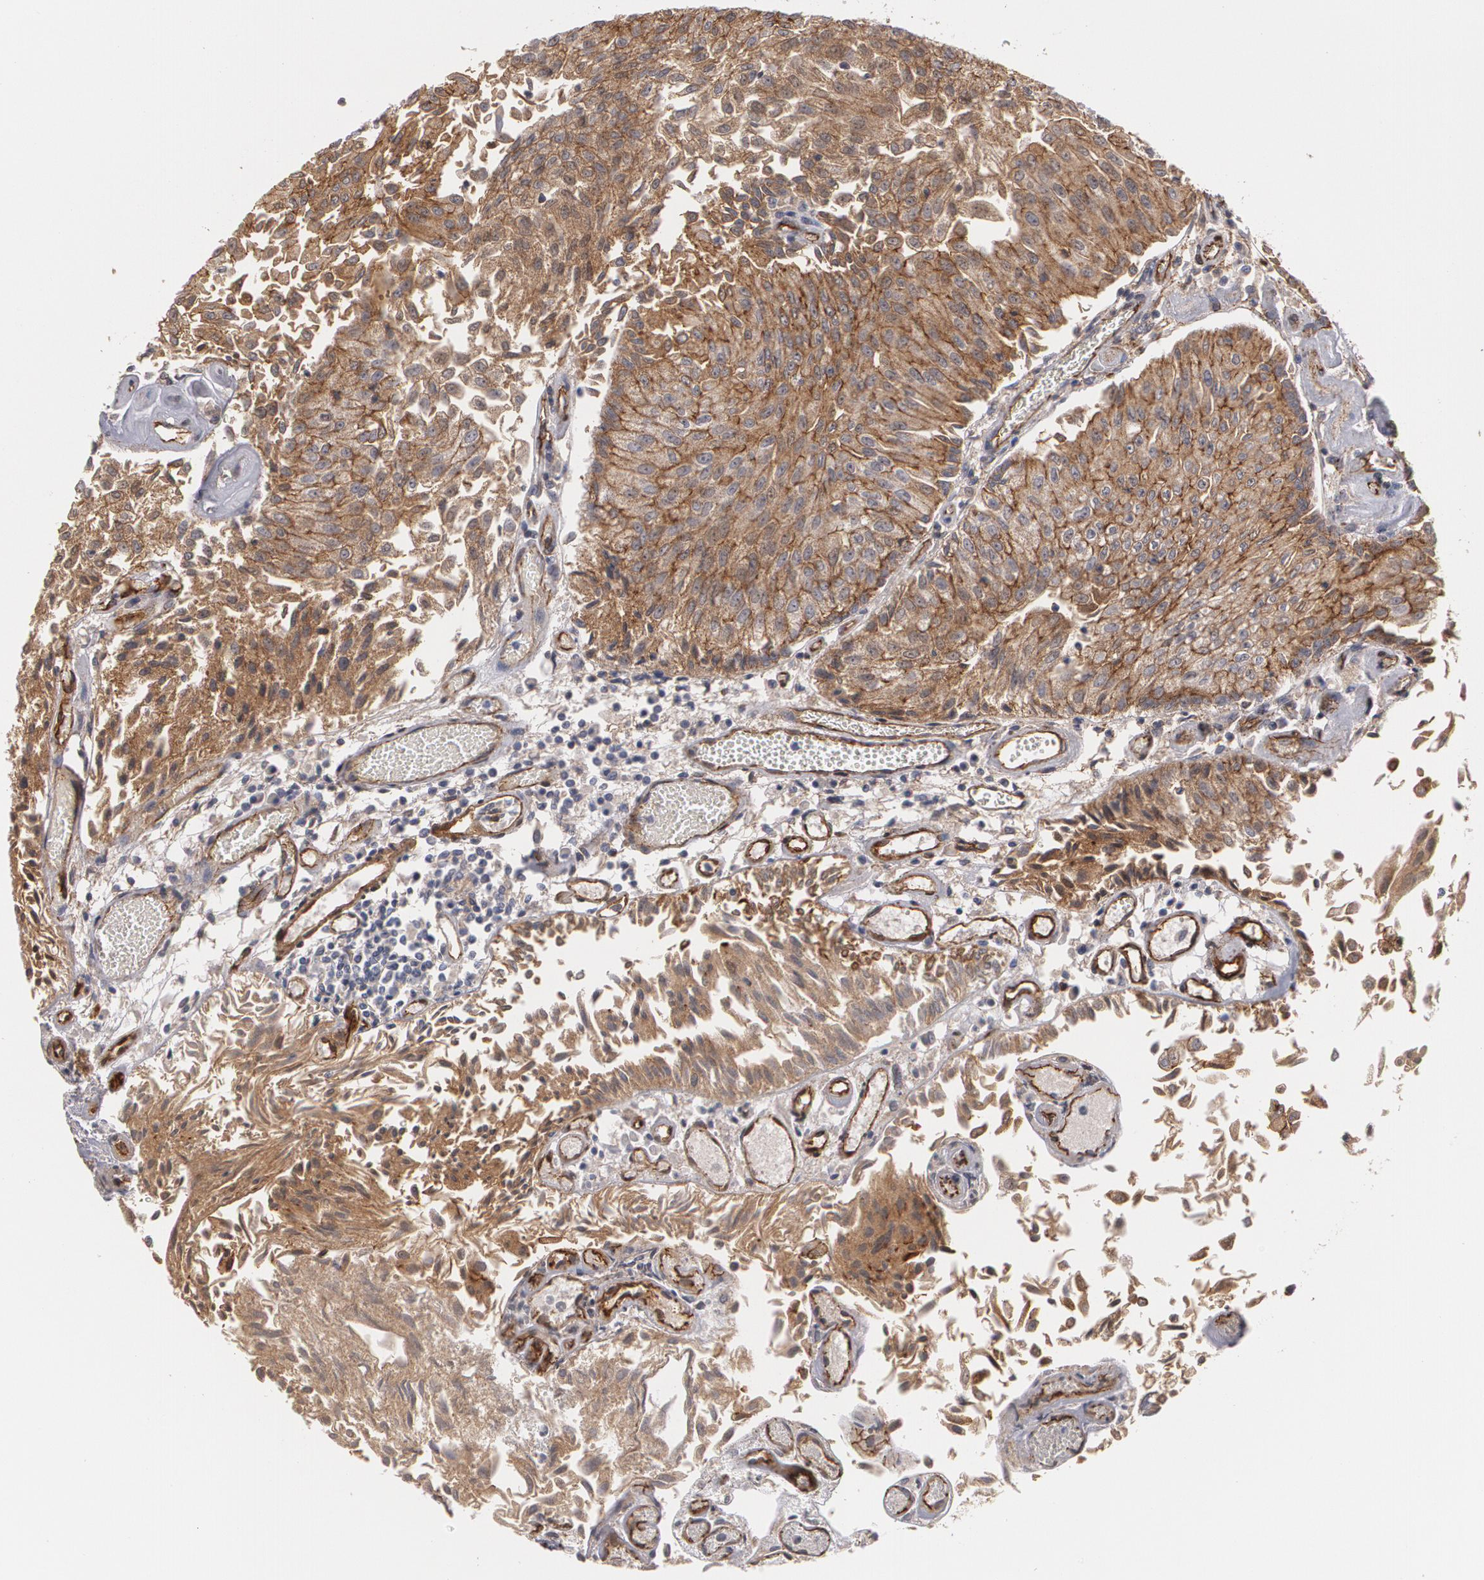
{"staining": {"intensity": "moderate", "quantity": ">75%", "location": "cytoplasmic/membranous"}, "tissue": "urothelial cancer", "cell_type": "Tumor cells", "image_type": "cancer", "snomed": [{"axis": "morphology", "description": "Urothelial carcinoma, Low grade"}, {"axis": "topography", "description": "Urinary bladder"}], "caption": "Moderate cytoplasmic/membranous expression for a protein is identified in about >75% of tumor cells of low-grade urothelial carcinoma using IHC.", "gene": "TJP1", "patient": {"sex": "male", "age": 86}}